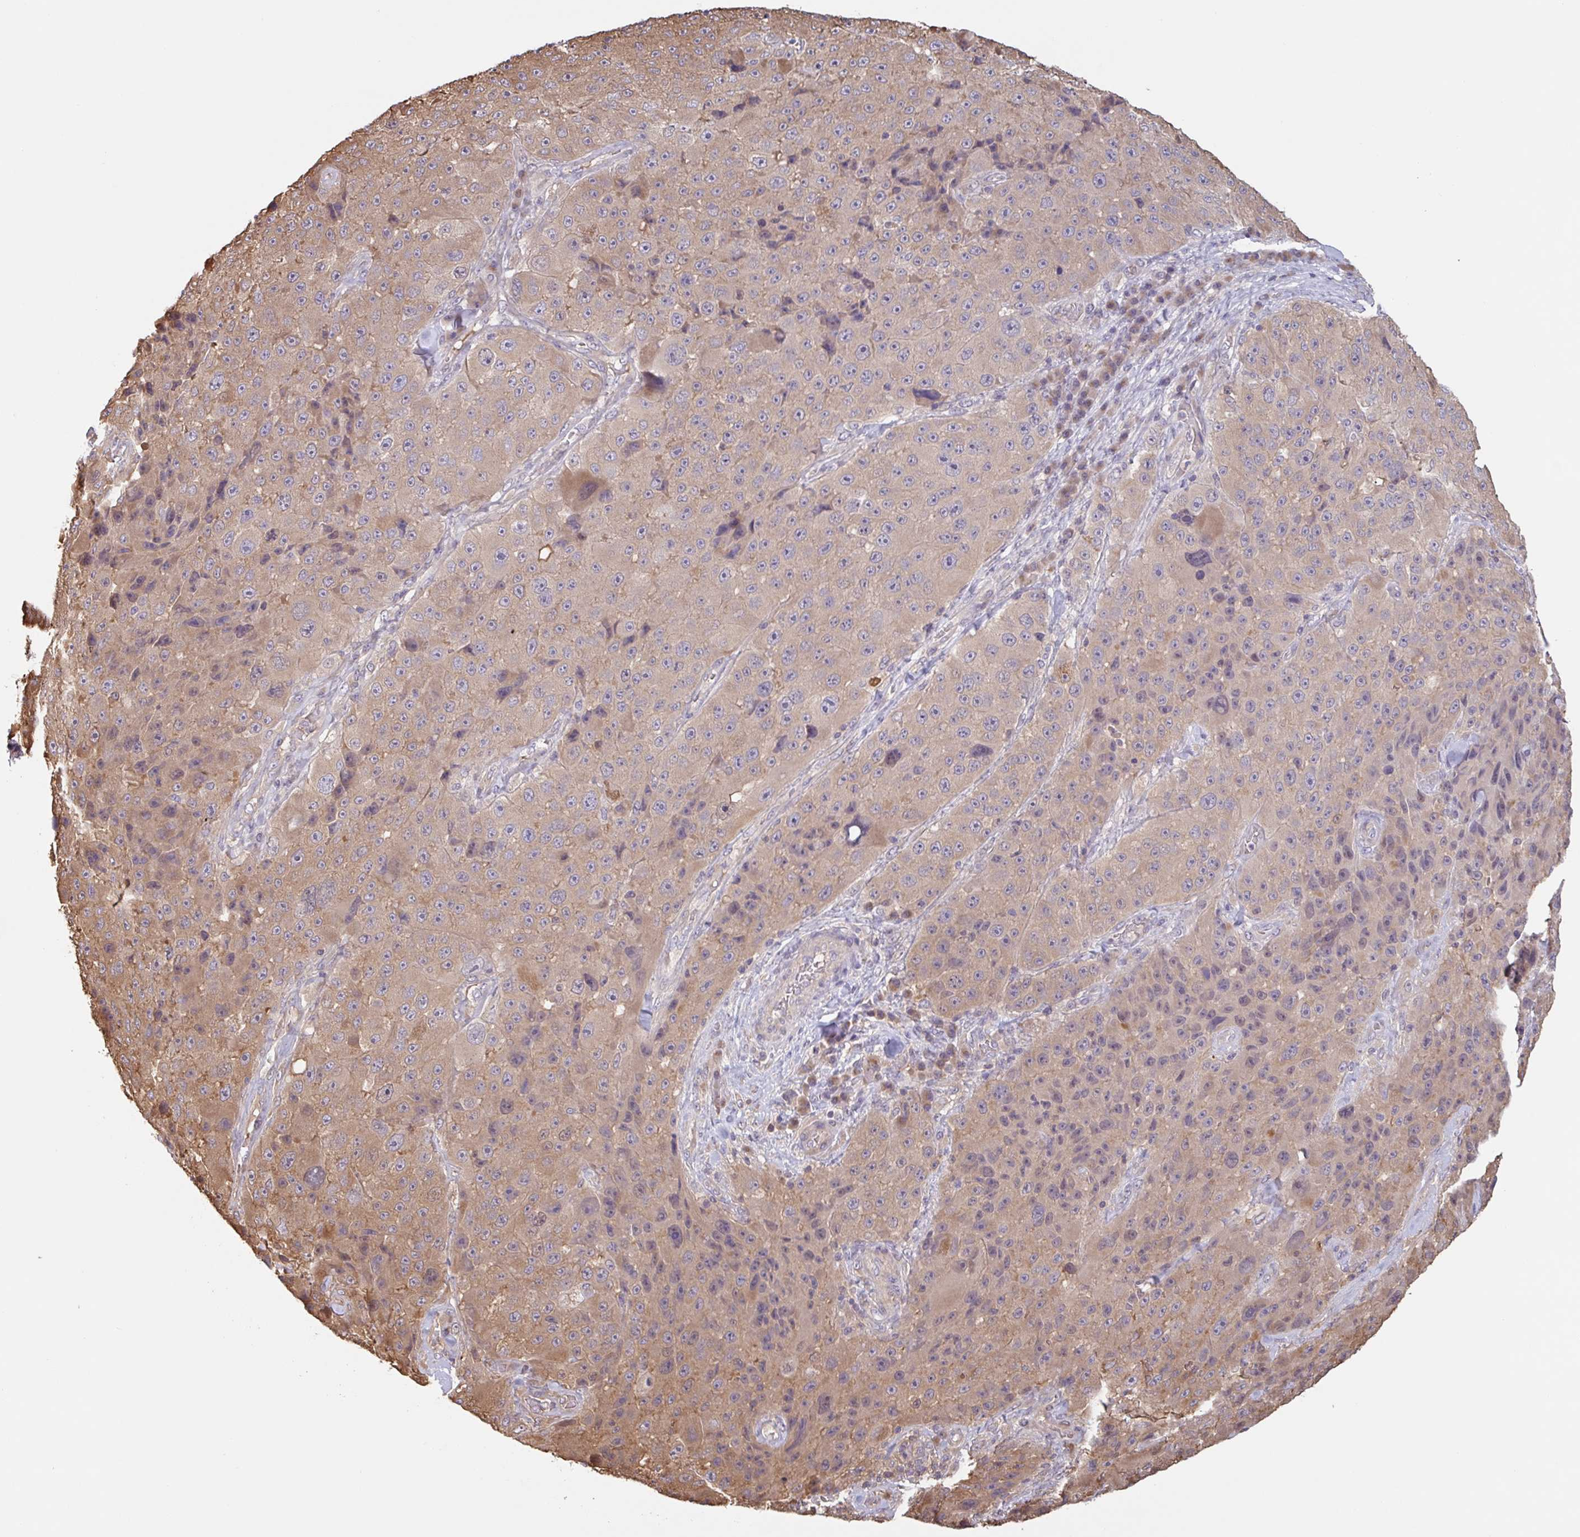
{"staining": {"intensity": "weak", "quantity": ">75%", "location": "cytoplasmic/membranous"}, "tissue": "melanoma", "cell_type": "Tumor cells", "image_type": "cancer", "snomed": [{"axis": "morphology", "description": "Malignant melanoma, Metastatic site"}, {"axis": "topography", "description": "Lymph node"}], "caption": "This image reveals malignant melanoma (metastatic site) stained with immunohistochemistry to label a protein in brown. The cytoplasmic/membranous of tumor cells show weak positivity for the protein. Nuclei are counter-stained blue.", "gene": "OTOP2", "patient": {"sex": "male", "age": 62}}